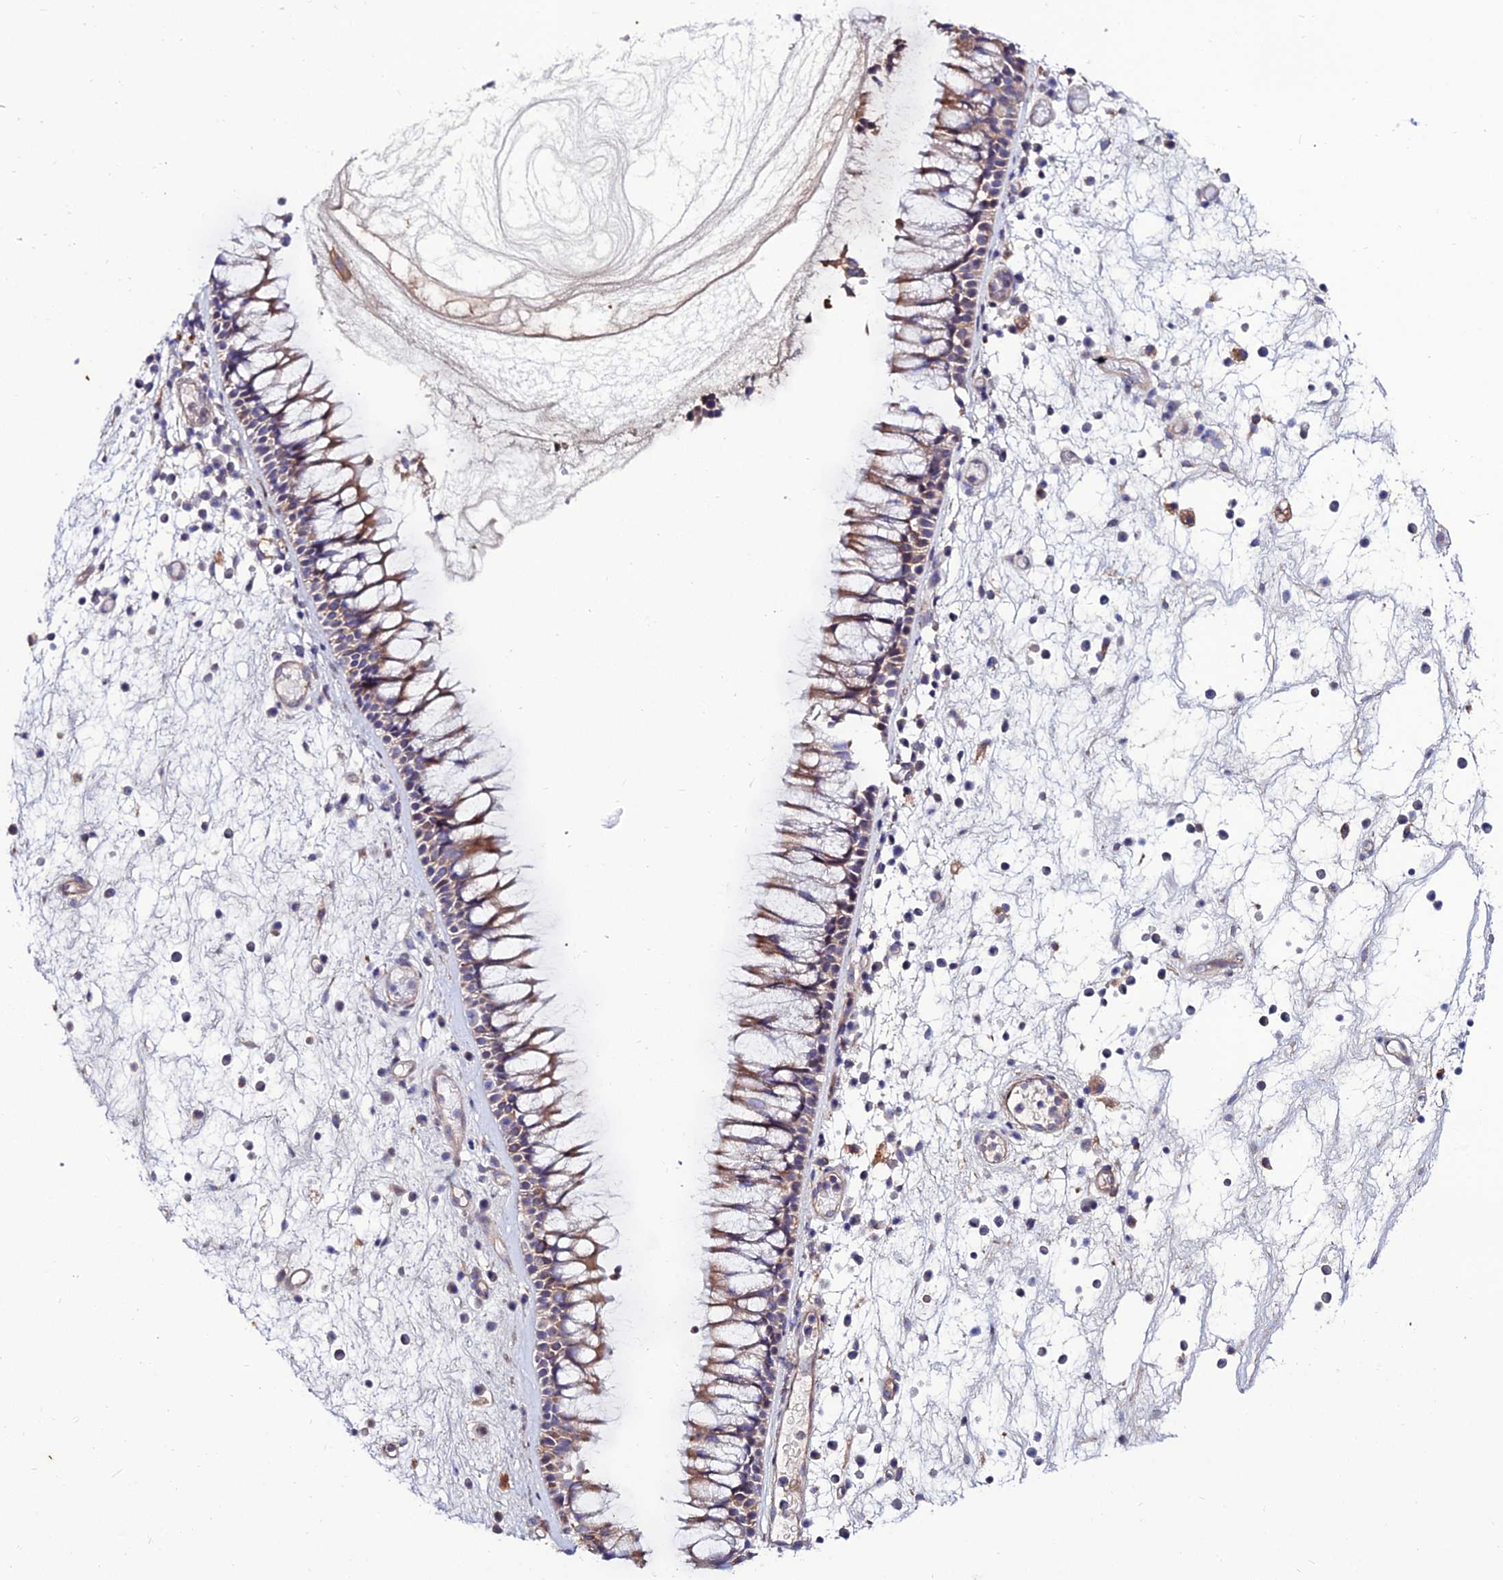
{"staining": {"intensity": "moderate", "quantity": "25%-75%", "location": "cytoplasmic/membranous"}, "tissue": "nasopharynx", "cell_type": "Respiratory epithelial cells", "image_type": "normal", "snomed": [{"axis": "morphology", "description": "Normal tissue, NOS"}, {"axis": "morphology", "description": "Inflammation, NOS"}, {"axis": "morphology", "description": "Malignant melanoma, Metastatic site"}, {"axis": "topography", "description": "Nasopharynx"}], "caption": "Immunohistochemical staining of benign human nasopharynx displays 25%-75% levels of moderate cytoplasmic/membranous protein expression in about 25%-75% of respiratory epithelial cells. (DAB = brown stain, brightfield microscopy at high magnification).", "gene": "ARL6IP1", "patient": {"sex": "male", "age": 70}}